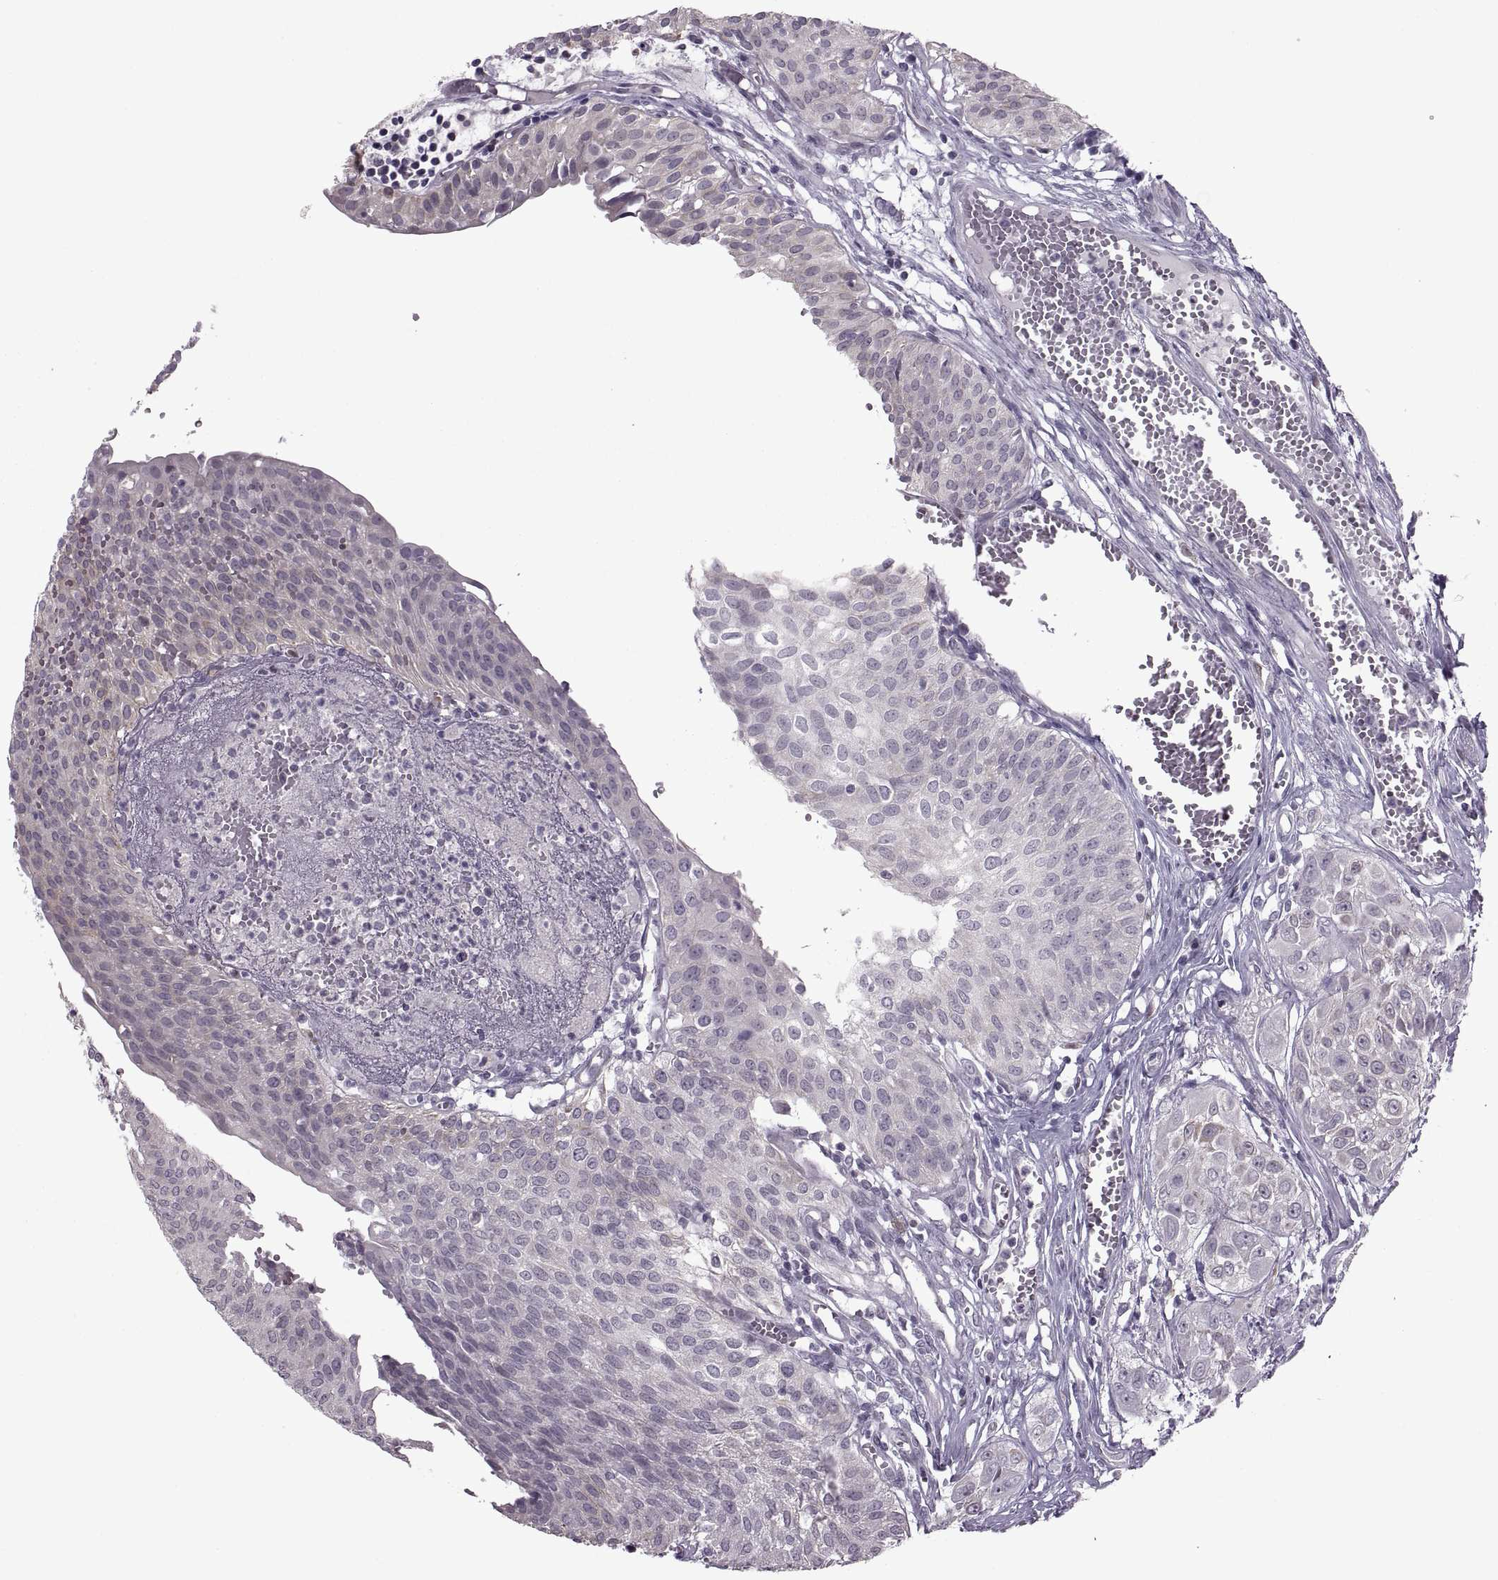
{"staining": {"intensity": "negative", "quantity": "none", "location": "none"}, "tissue": "urothelial cancer", "cell_type": "Tumor cells", "image_type": "cancer", "snomed": [{"axis": "morphology", "description": "Urothelial carcinoma, High grade"}, {"axis": "topography", "description": "Urinary bladder"}], "caption": "This micrograph is of high-grade urothelial carcinoma stained with IHC to label a protein in brown with the nuclei are counter-stained blue. There is no positivity in tumor cells. (DAB immunohistochemistry with hematoxylin counter stain).", "gene": "MGAT4D", "patient": {"sex": "male", "age": 57}}